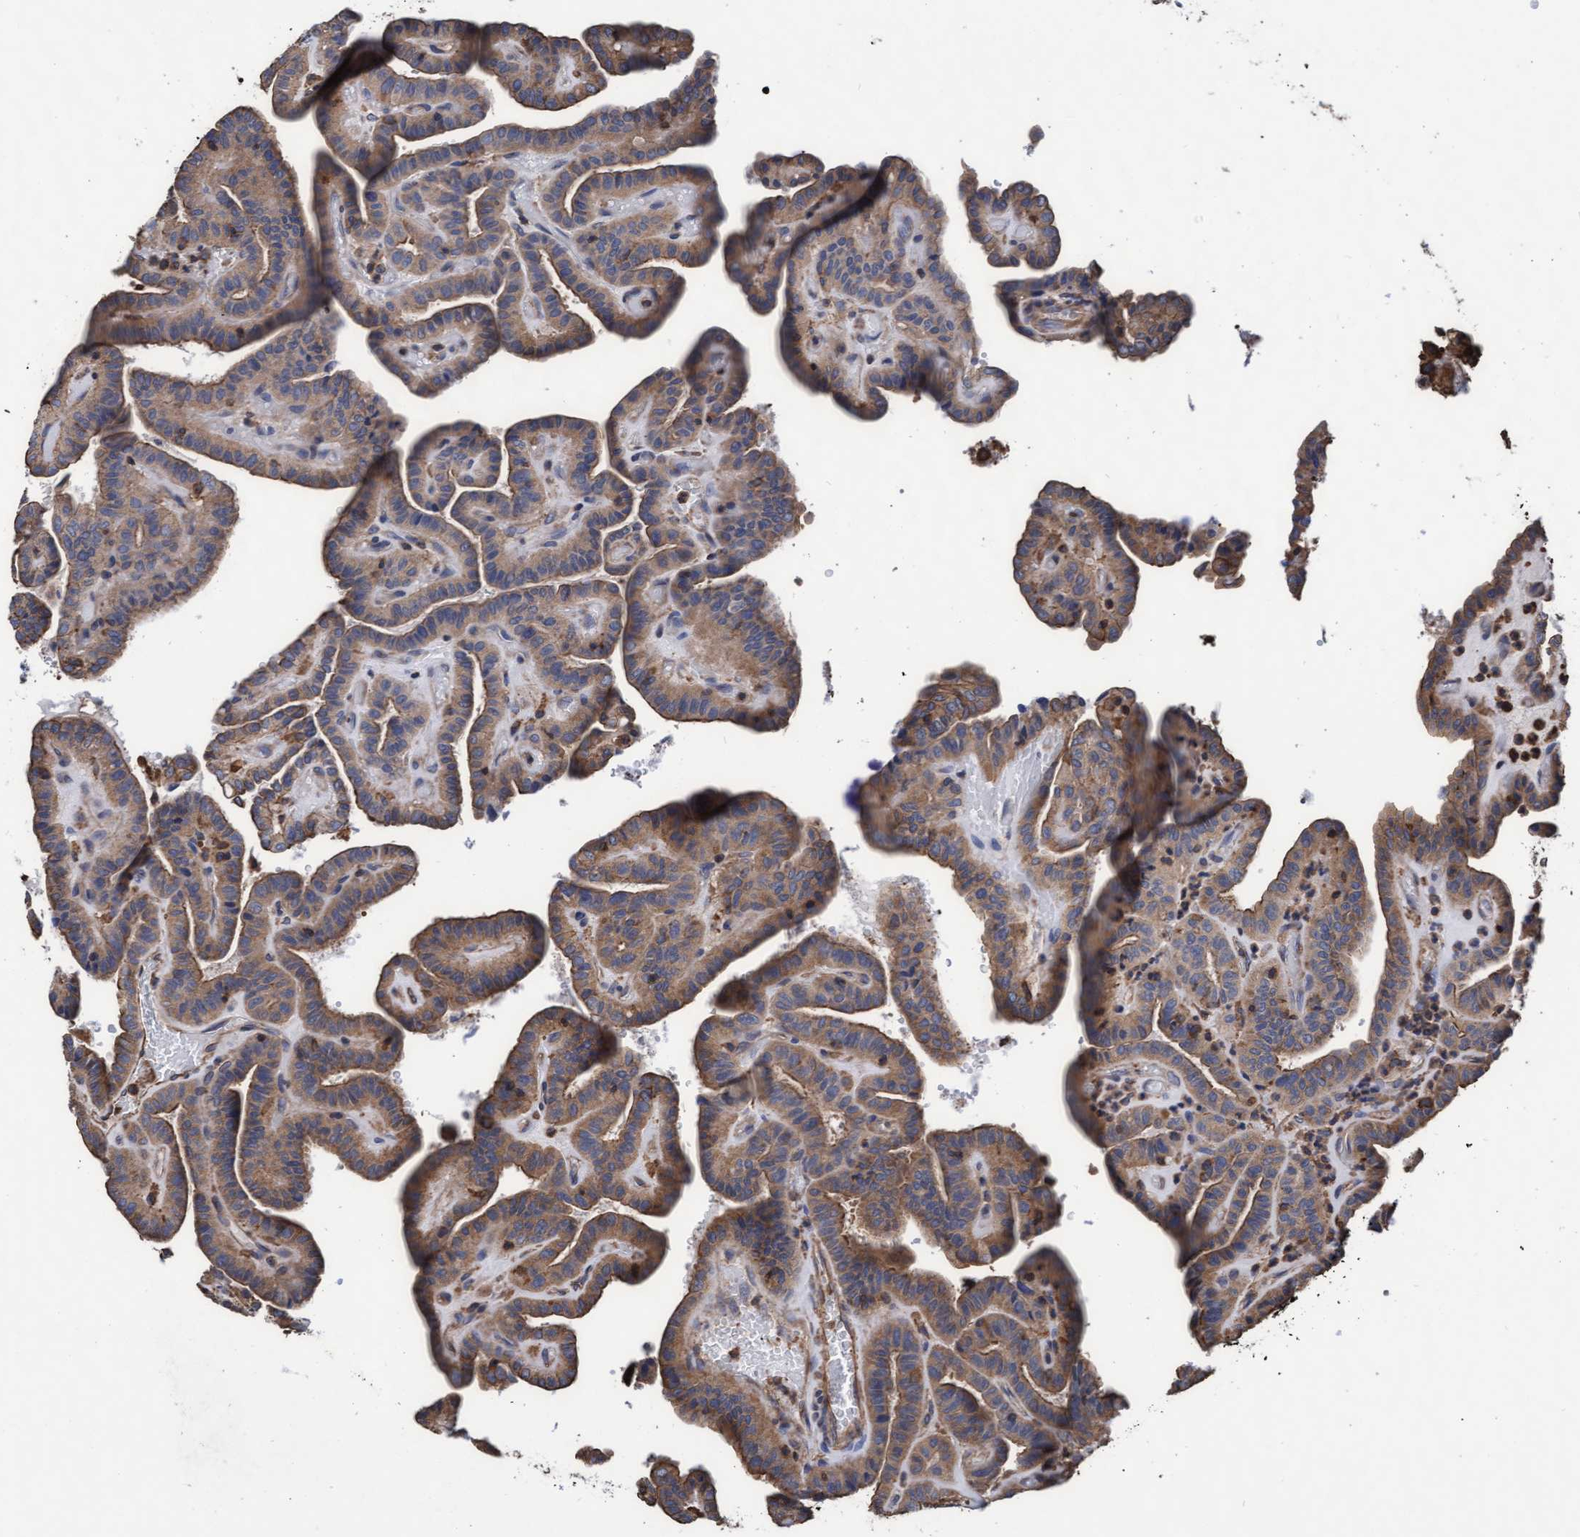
{"staining": {"intensity": "moderate", "quantity": ">75%", "location": "cytoplasmic/membranous"}, "tissue": "thyroid cancer", "cell_type": "Tumor cells", "image_type": "cancer", "snomed": [{"axis": "morphology", "description": "Papillary adenocarcinoma, NOS"}, {"axis": "topography", "description": "Thyroid gland"}], "caption": "There is medium levels of moderate cytoplasmic/membranous positivity in tumor cells of thyroid cancer (papillary adenocarcinoma), as demonstrated by immunohistochemical staining (brown color).", "gene": "GRHPR", "patient": {"sex": "male", "age": 77}}